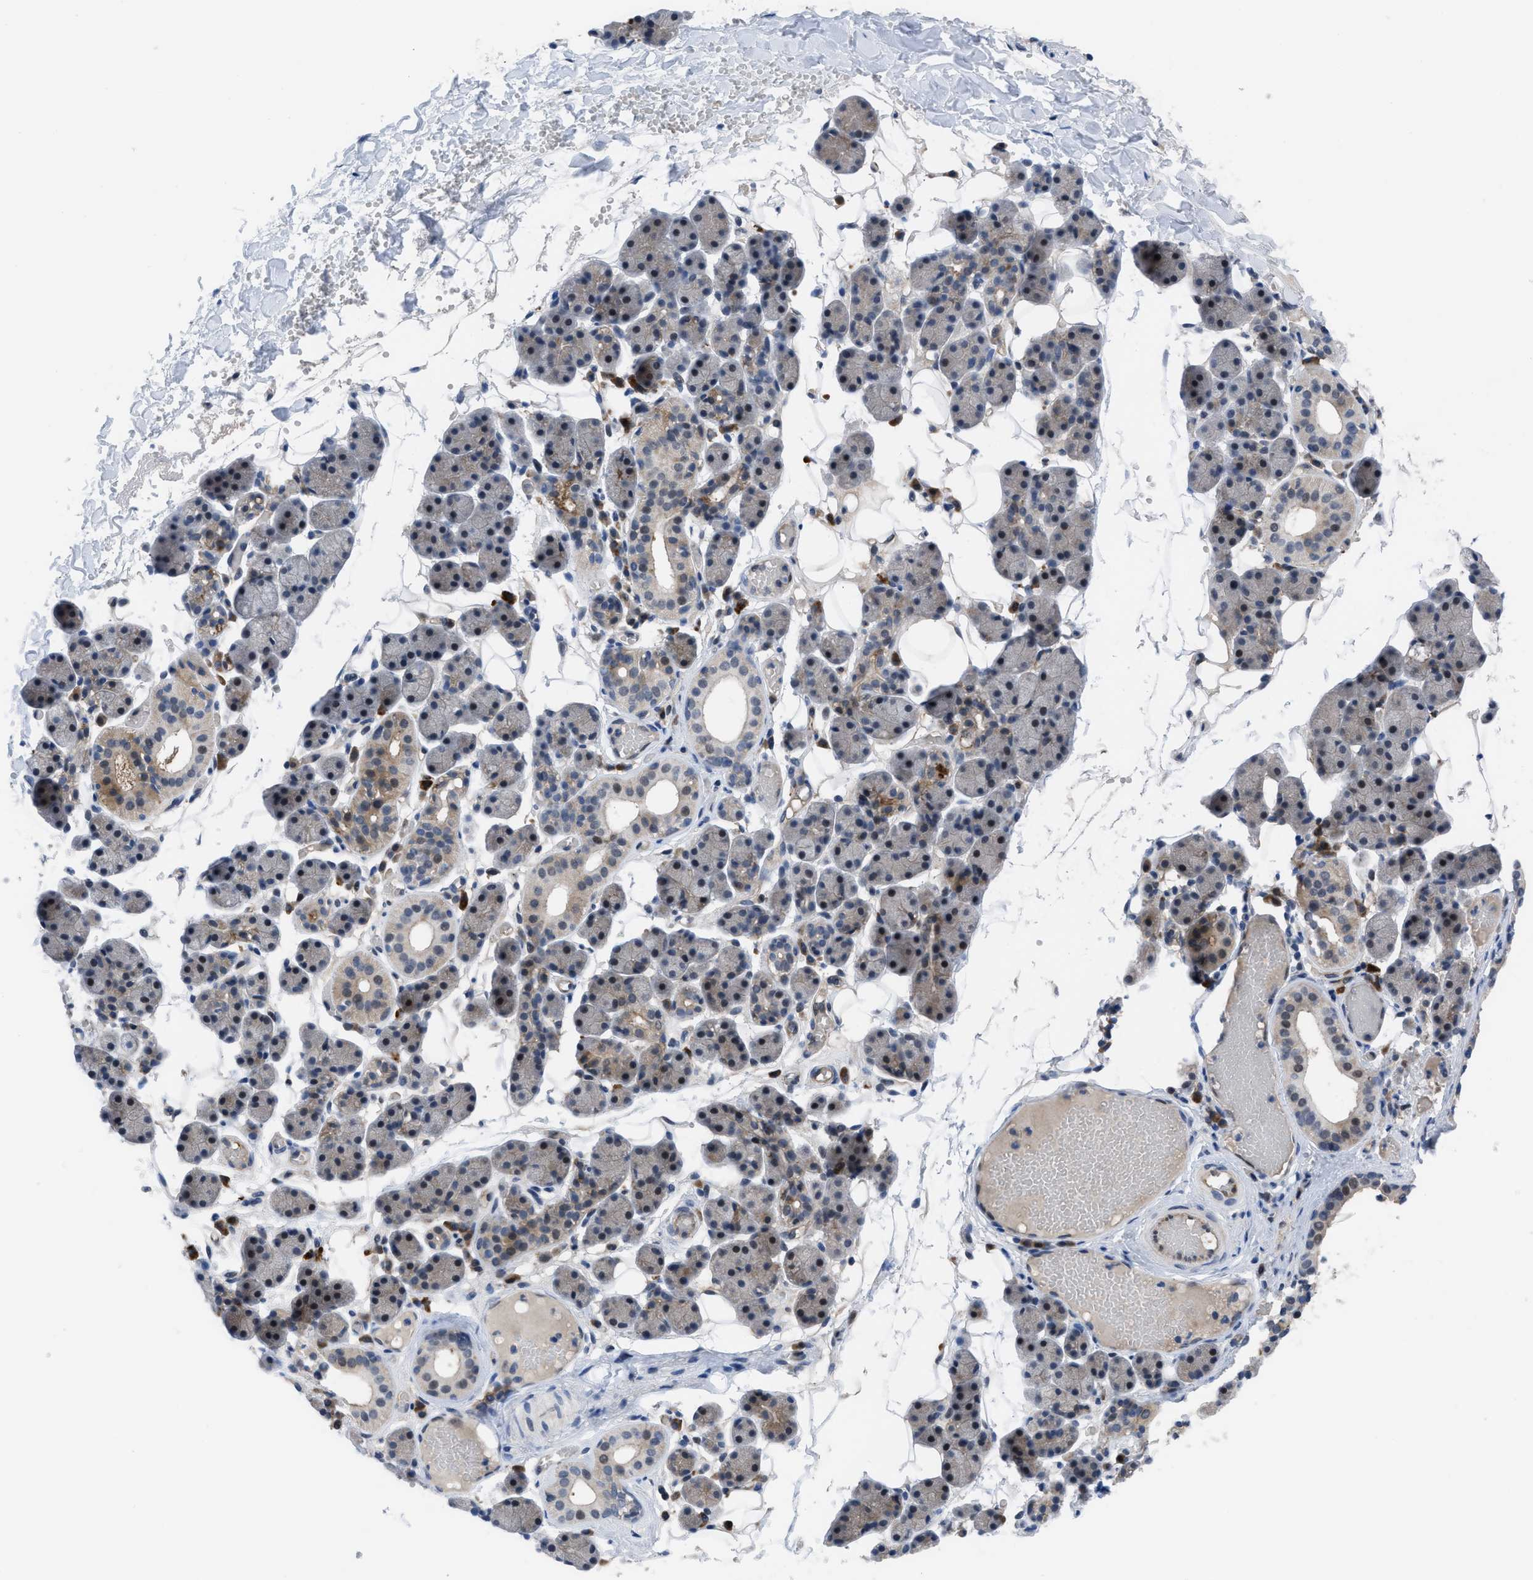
{"staining": {"intensity": "moderate", "quantity": "<25%", "location": "cytoplasmic/membranous"}, "tissue": "salivary gland", "cell_type": "Glandular cells", "image_type": "normal", "snomed": [{"axis": "morphology", "description": "Normal tissue, NOS"}, {"axis": "topography", "description": "Salivary gland"}], "caption": "Normal salivary gland reveals moderate cytoplasmic/membranous expression in about <25% of glandular cells, visualized by immunohistochemistry.", "gene": "IL17RE", "patient": {"sex": "female", "age": 33}}